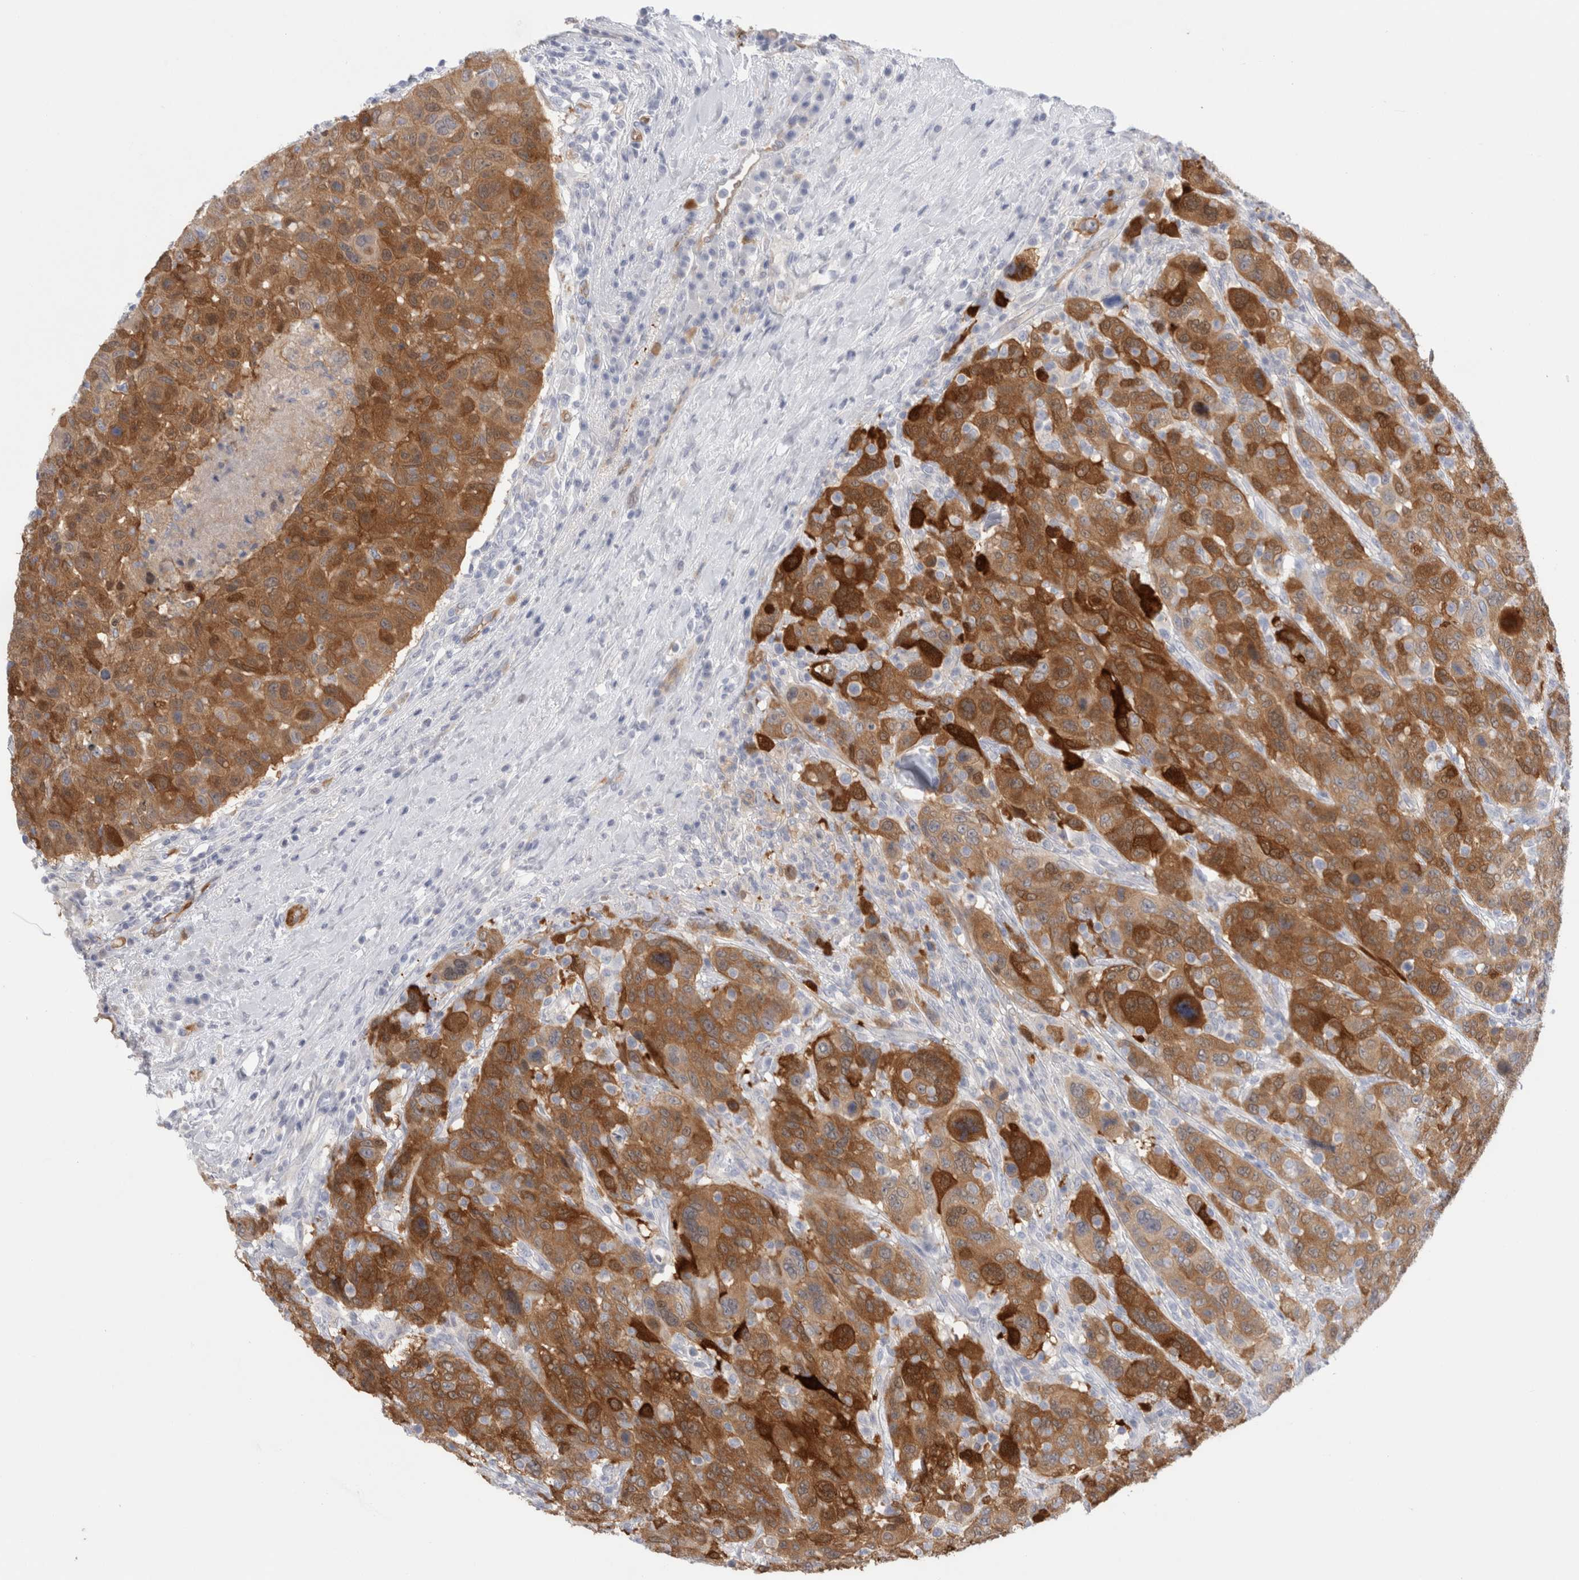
{"staining": {"intensity": "strong", "quantity": ">75%", "location": "cytoplasmic/membranous"}, "tissue": "breast cancer", "cell_type": "Tumor cells", "image_type": "cancer", "snomed": [{"axis": "morphology", "description": "Duct carcinoma"}, {"axis": "topography", "description": "Breast"}], "caption": "Immunohistochemical staining of breast cancer demonstrates high levels of strong cytoplasmic/membranous protein staining in approximately >75% of tumor cells.", "gene": "NAPEPLD", "patient": {"sex": "female", "age": 37}}